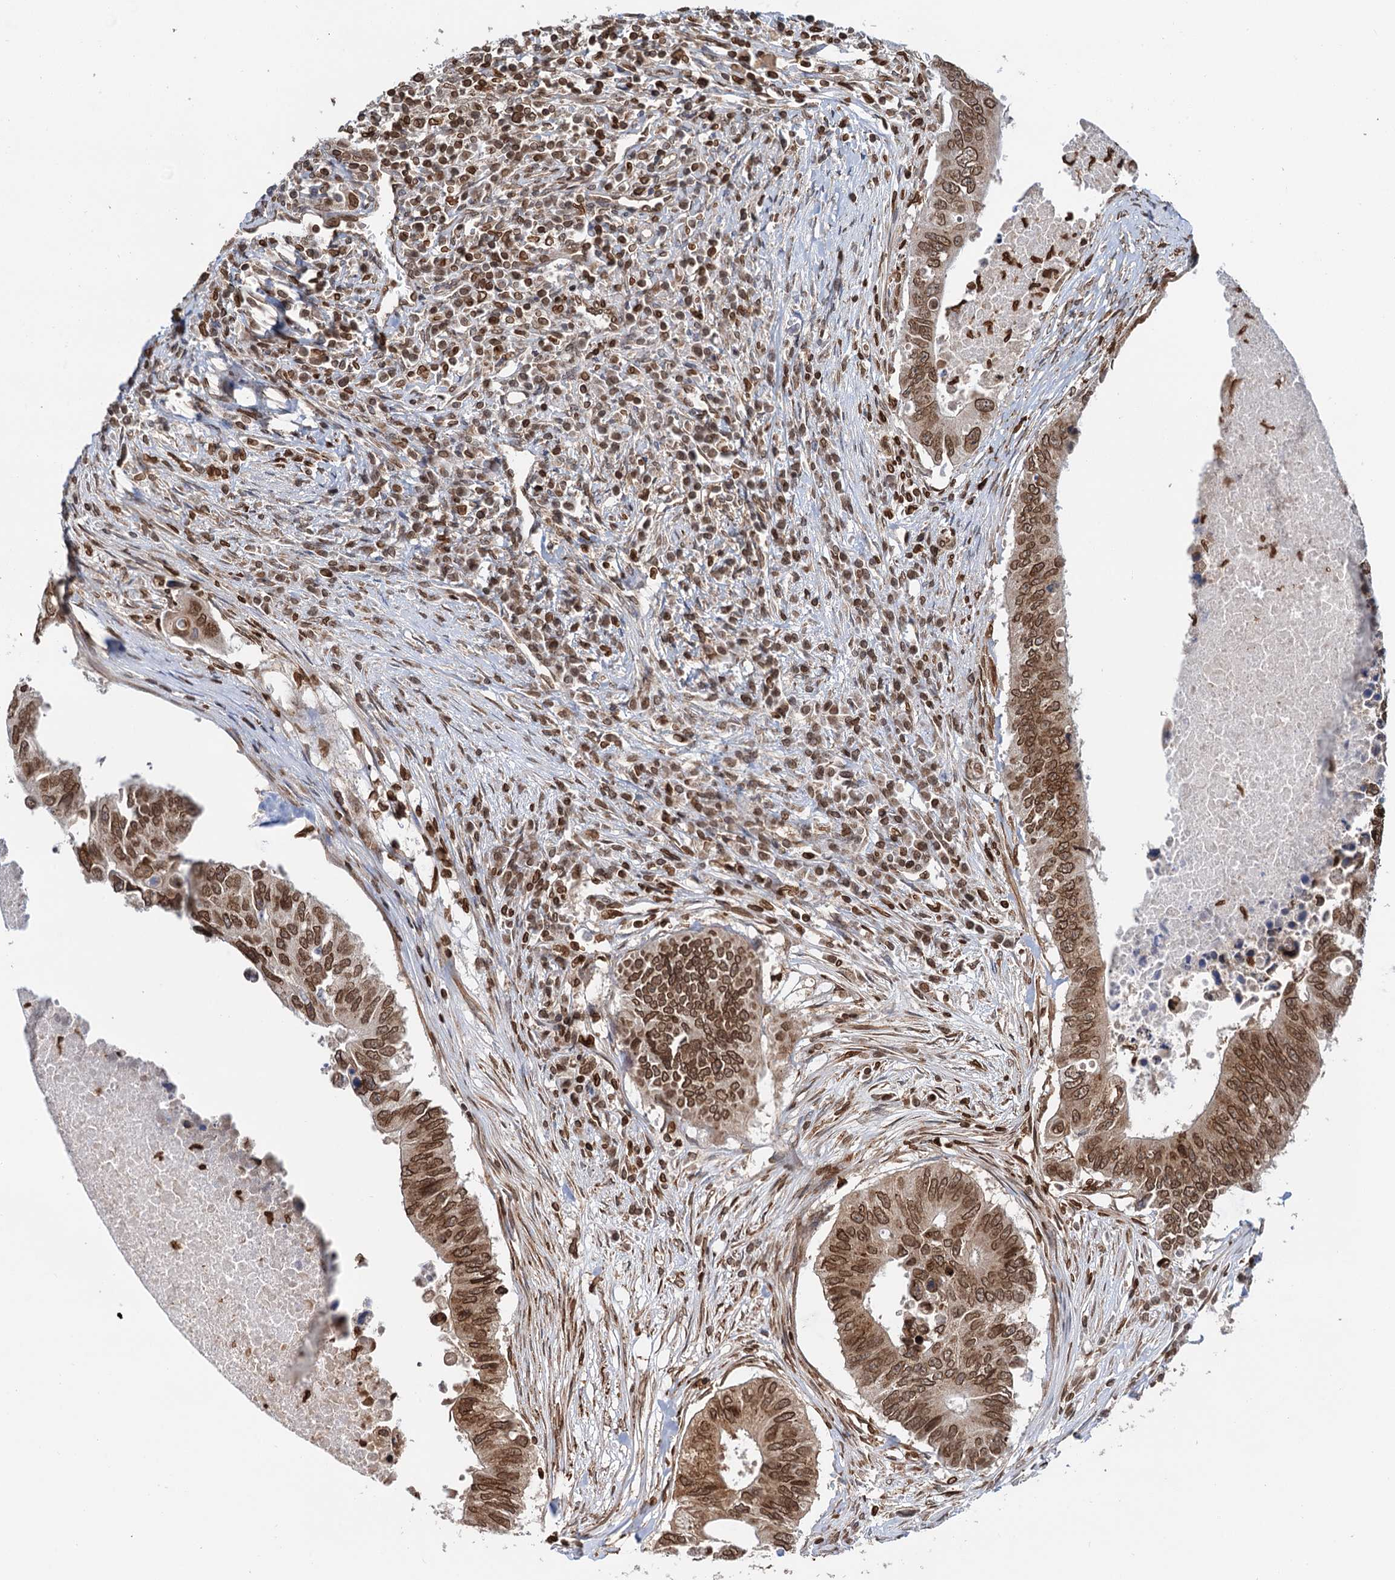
{"staining": {"intensity": "moderate", "quantity": ">75%", "location": "nuclear"}, "tissue": "colorectal cancer", "cell_type": "Tumor cells", "image_type": "cancer", "snomed": [{"axis": "morphology", "description": "Adenocarcinoma, NOS"}, {"axis": "topography", "description": "Colon"}], "caption": "Immunohistochemical staining of adenocarcinoma (colorectal) demonstrates medium levels of moderate nuclear protein positivity in approximately >75% of tumor cells. The staining was performed using DAB to visualize the protein expression in brown, while the nuclei were stained in blue with hematoxylin (Magnification: 20x).", "gene": "ZC3H13", "patient": {"sex": "male", "age": 71}}